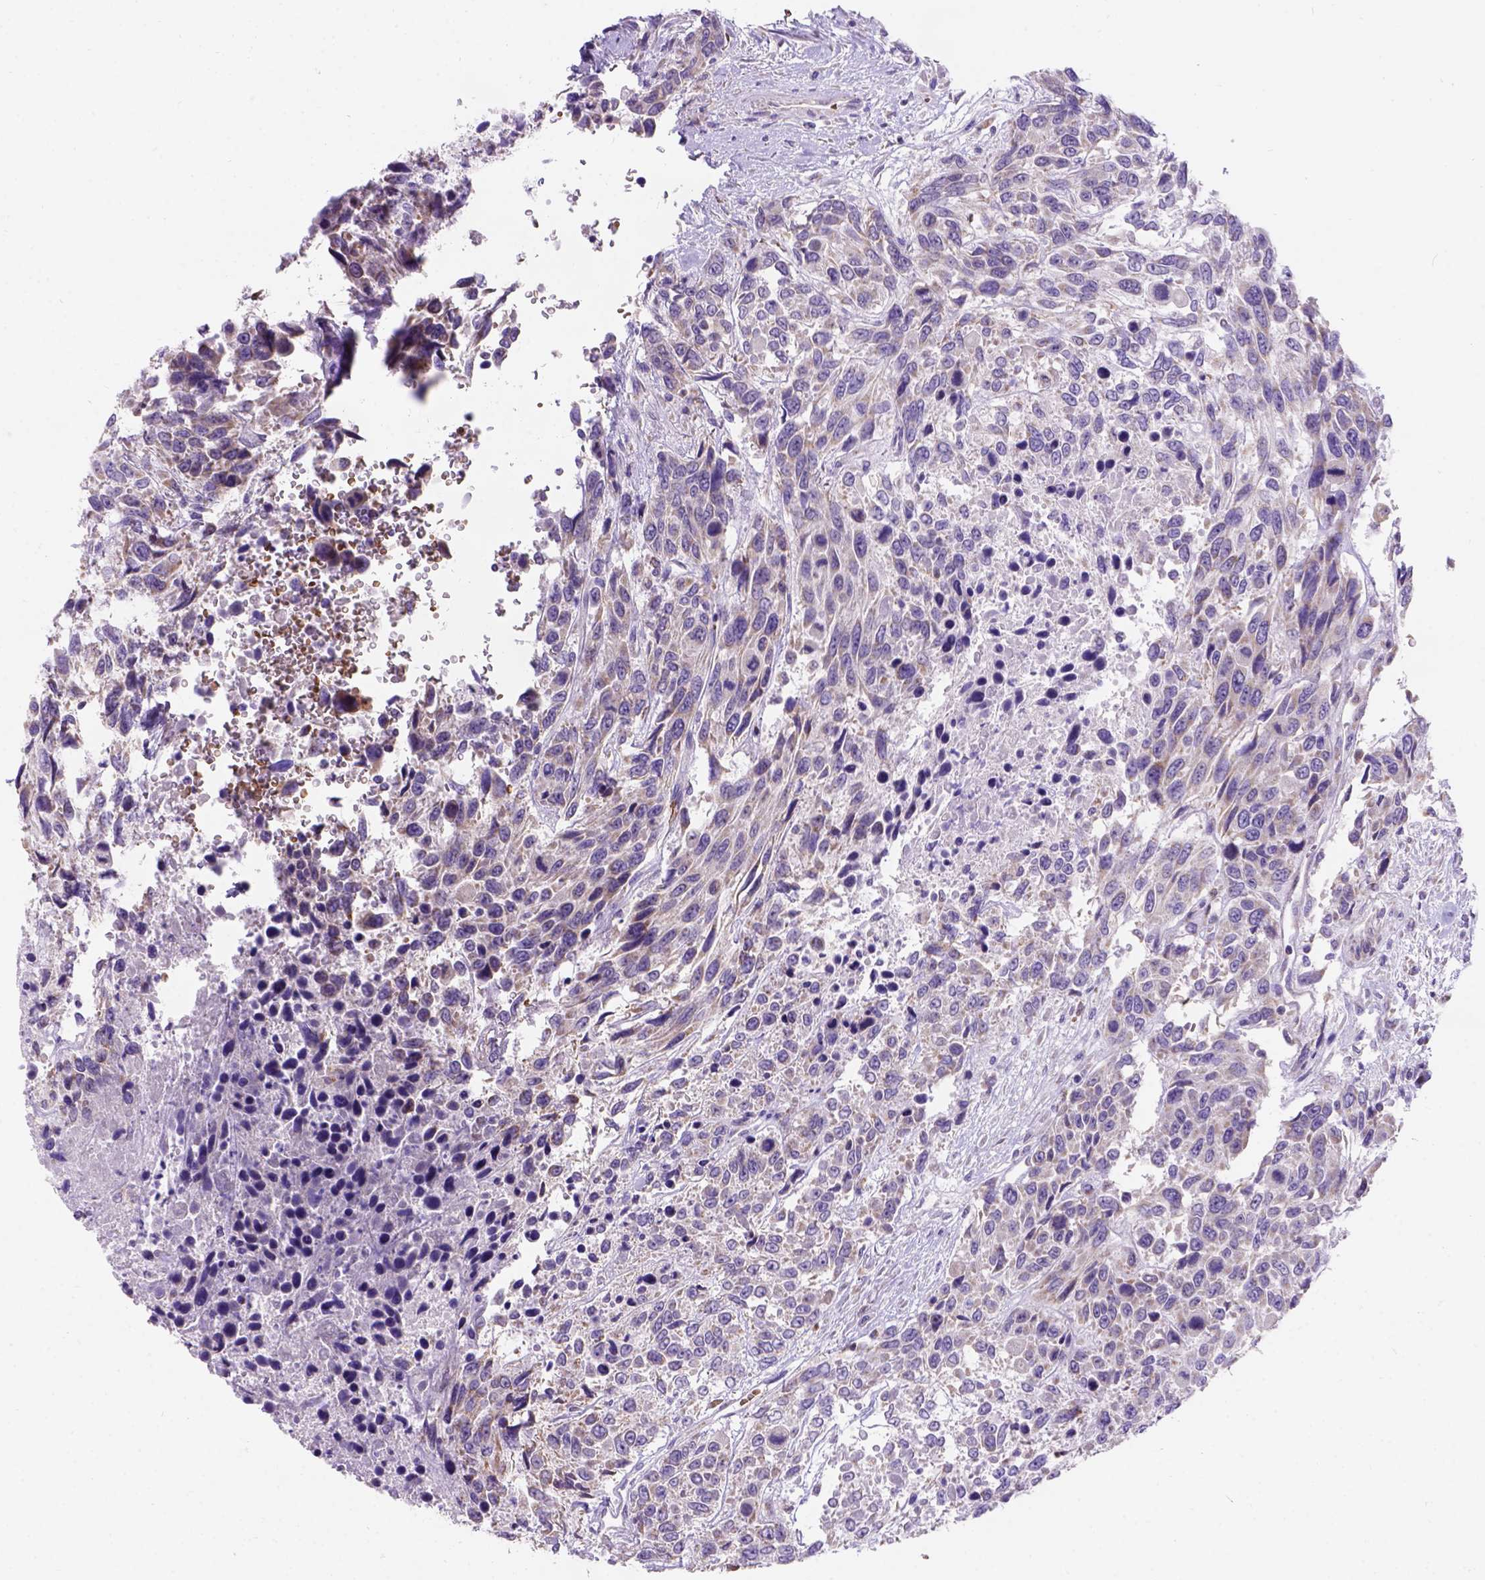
{"staining": {"intensity": "moderate", "quantity": "<25%", "location": "cytoplasmic/membranous"}, "tissue": "urothelial cancer", "cell_type": "Tumor cells", "image_type": "cancer", "snomed": [{"axis": "morphology", "description": "Urothelial carcinoma, High grade"}, {"axis": "topography", "description": "Urinary bladder"}], "caption": "Urothelial cancer stained with immunohistochemistry (IHC) displays moderate cytoplasmic/membranous staining in approximately <25% of tumor cells.", "gene": "L2HGDH", "patient": {"sex": "female", "age": 70}}